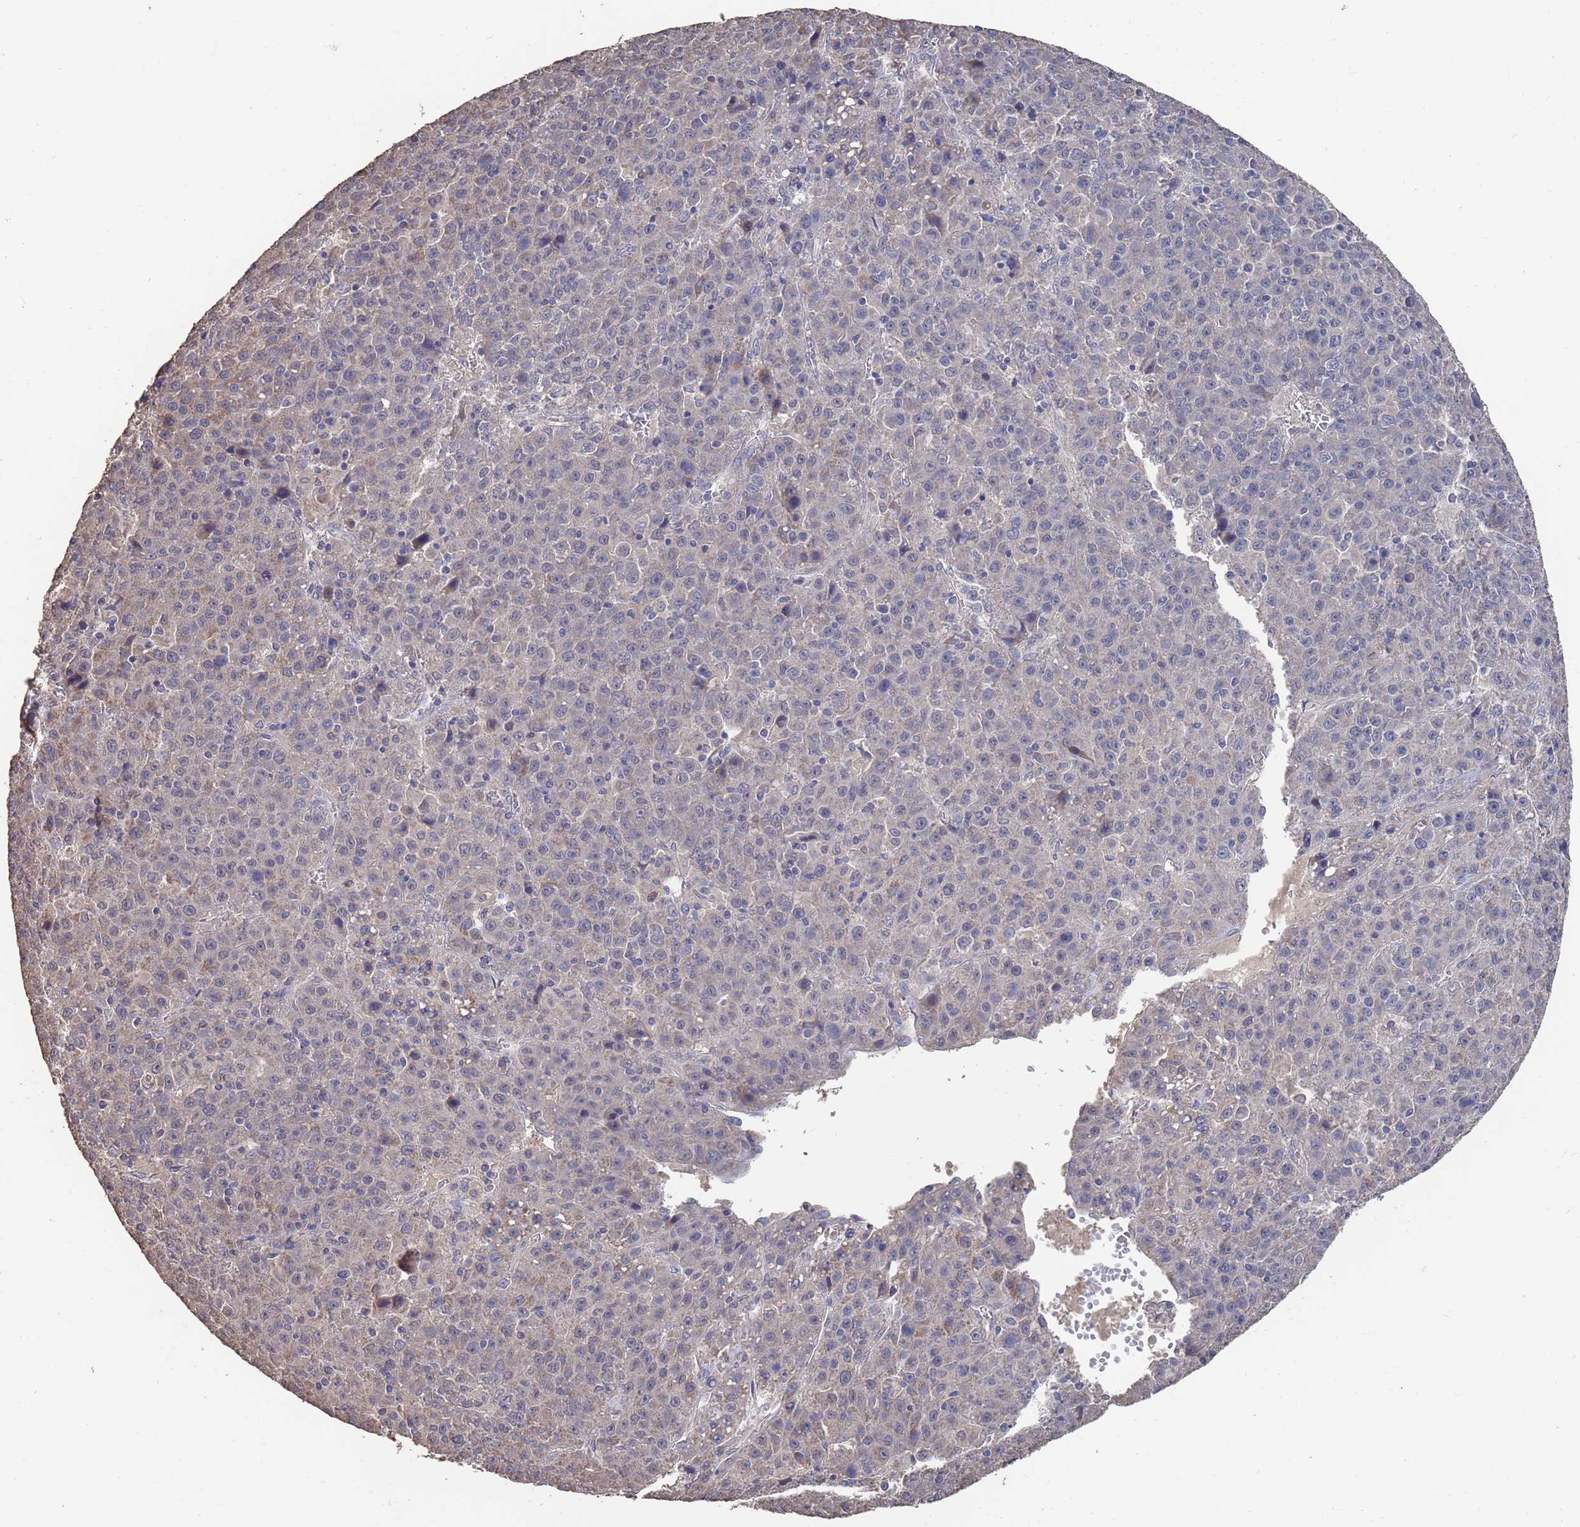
{"staining": {"intensity": "weak", "quantity": "<25%", "location": "cytoplasmic/membranous"}, "tissue": "liver cancer", "cell_type": "Tumor cells", "image_type": "cancer", "snomed": [{"axis": "morphology", "description": "Carcinoma, Hepatocellular, NOS"}, {"axis": "topography", "description": "Liver"}], "caption": "Tumor cells show no significant protein positivity in hepatocellular carcinoma (liver). (Stains: DAB immunohistochemistry with hematoxylin counter stain, Microscopy: brightfield microscopy at high magnification).", "gene": "BTBD18", "patient": {"sex": "female", "age": 53}}